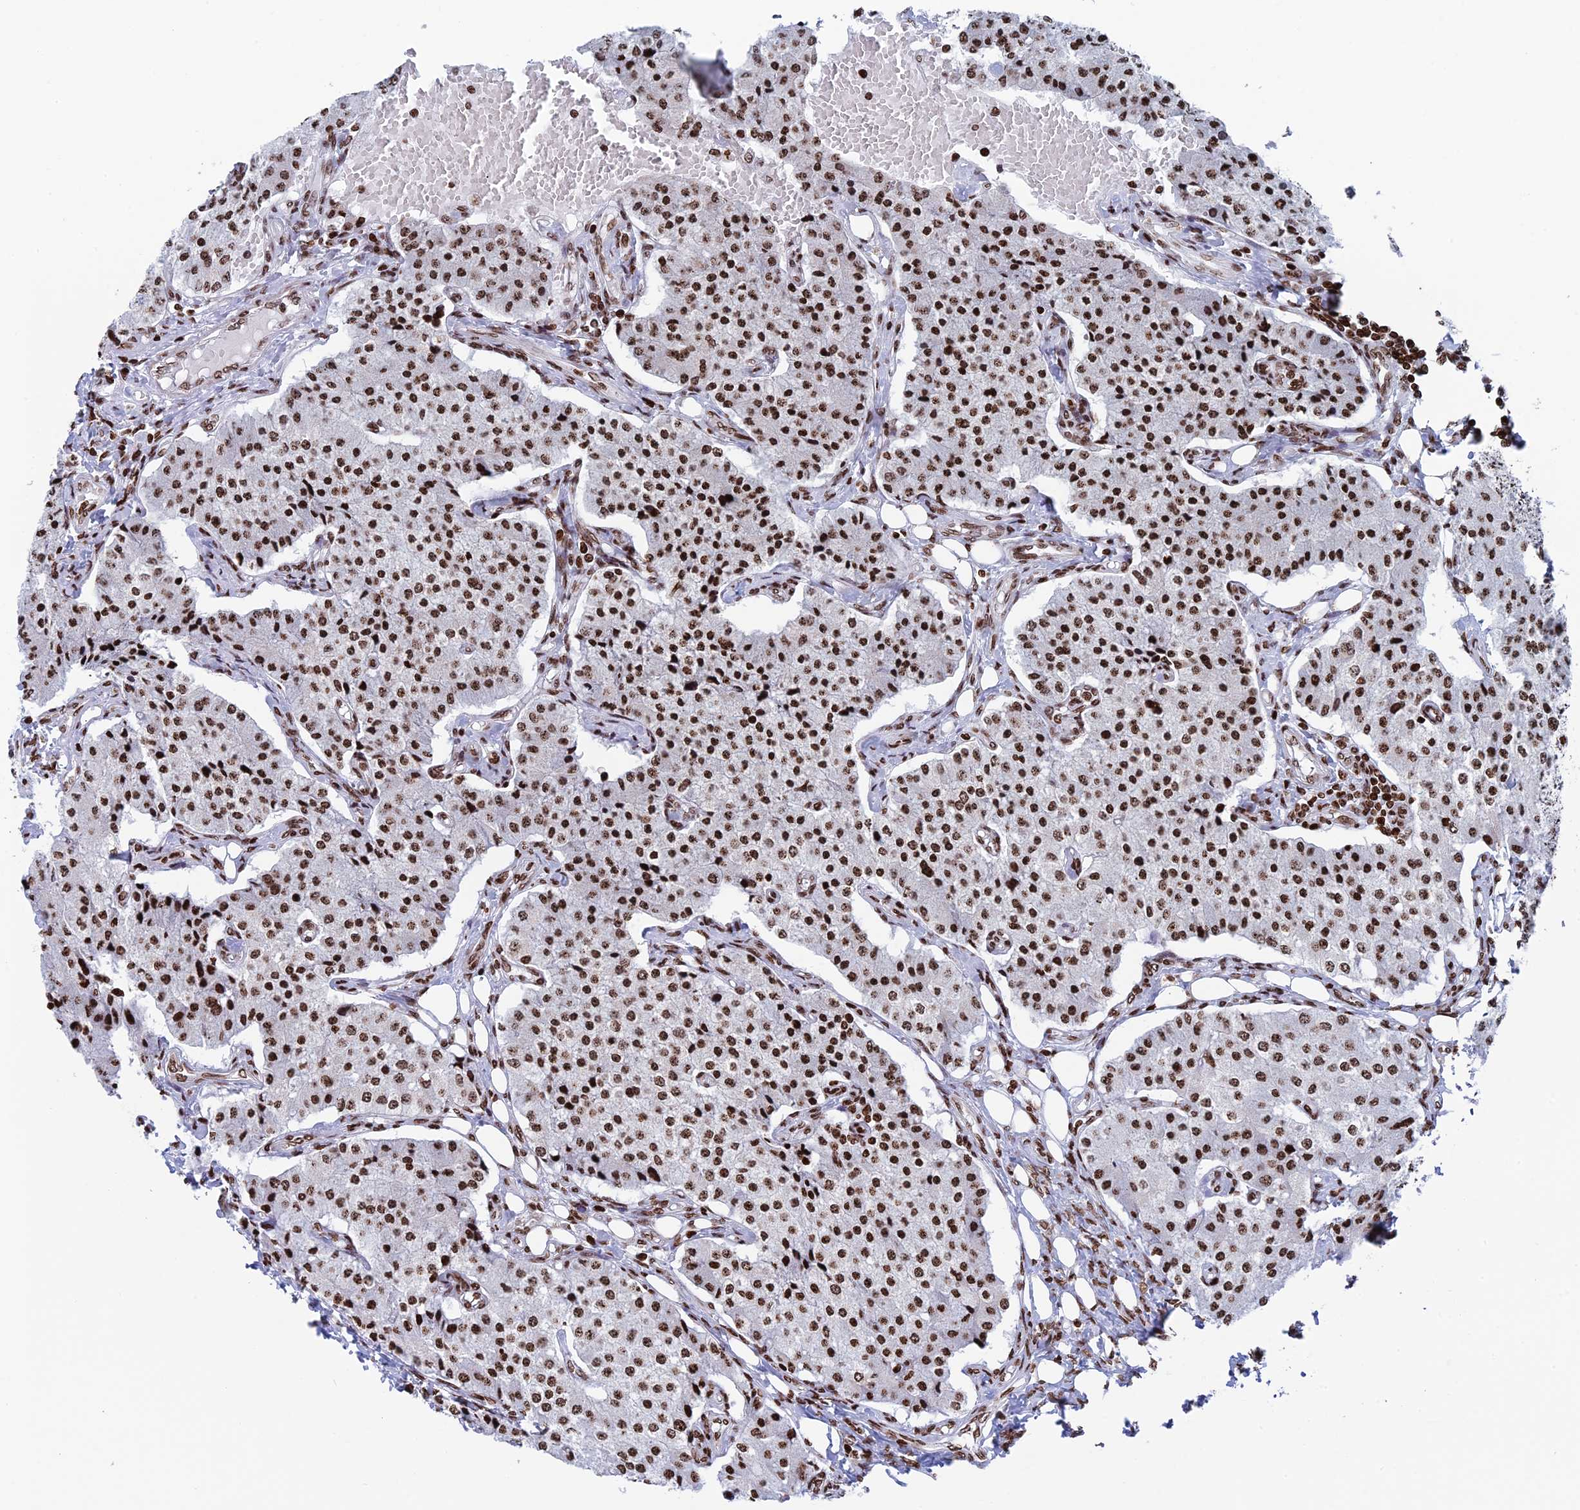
{"staining": {"intensity": "moderate", "quantity": ">75%", "location": "nuclear"}, "tissue": "carcinoid", "cell_type": "Tumor cells", "image_type": "cancer", "snomed": [{"axis": "morphology", "description": "Carcinoid, malignant, NOS"}, {"axis": "topography", "description": "Colon"}], "caption": "Carcinoid (malignant) was stained to show a protein in brown. There is medium levels of moderate nuclear staining in approximately >75% of tumor cells.", "gene": "RPAP1", "patient": {"sex": "female", "age": 52}}